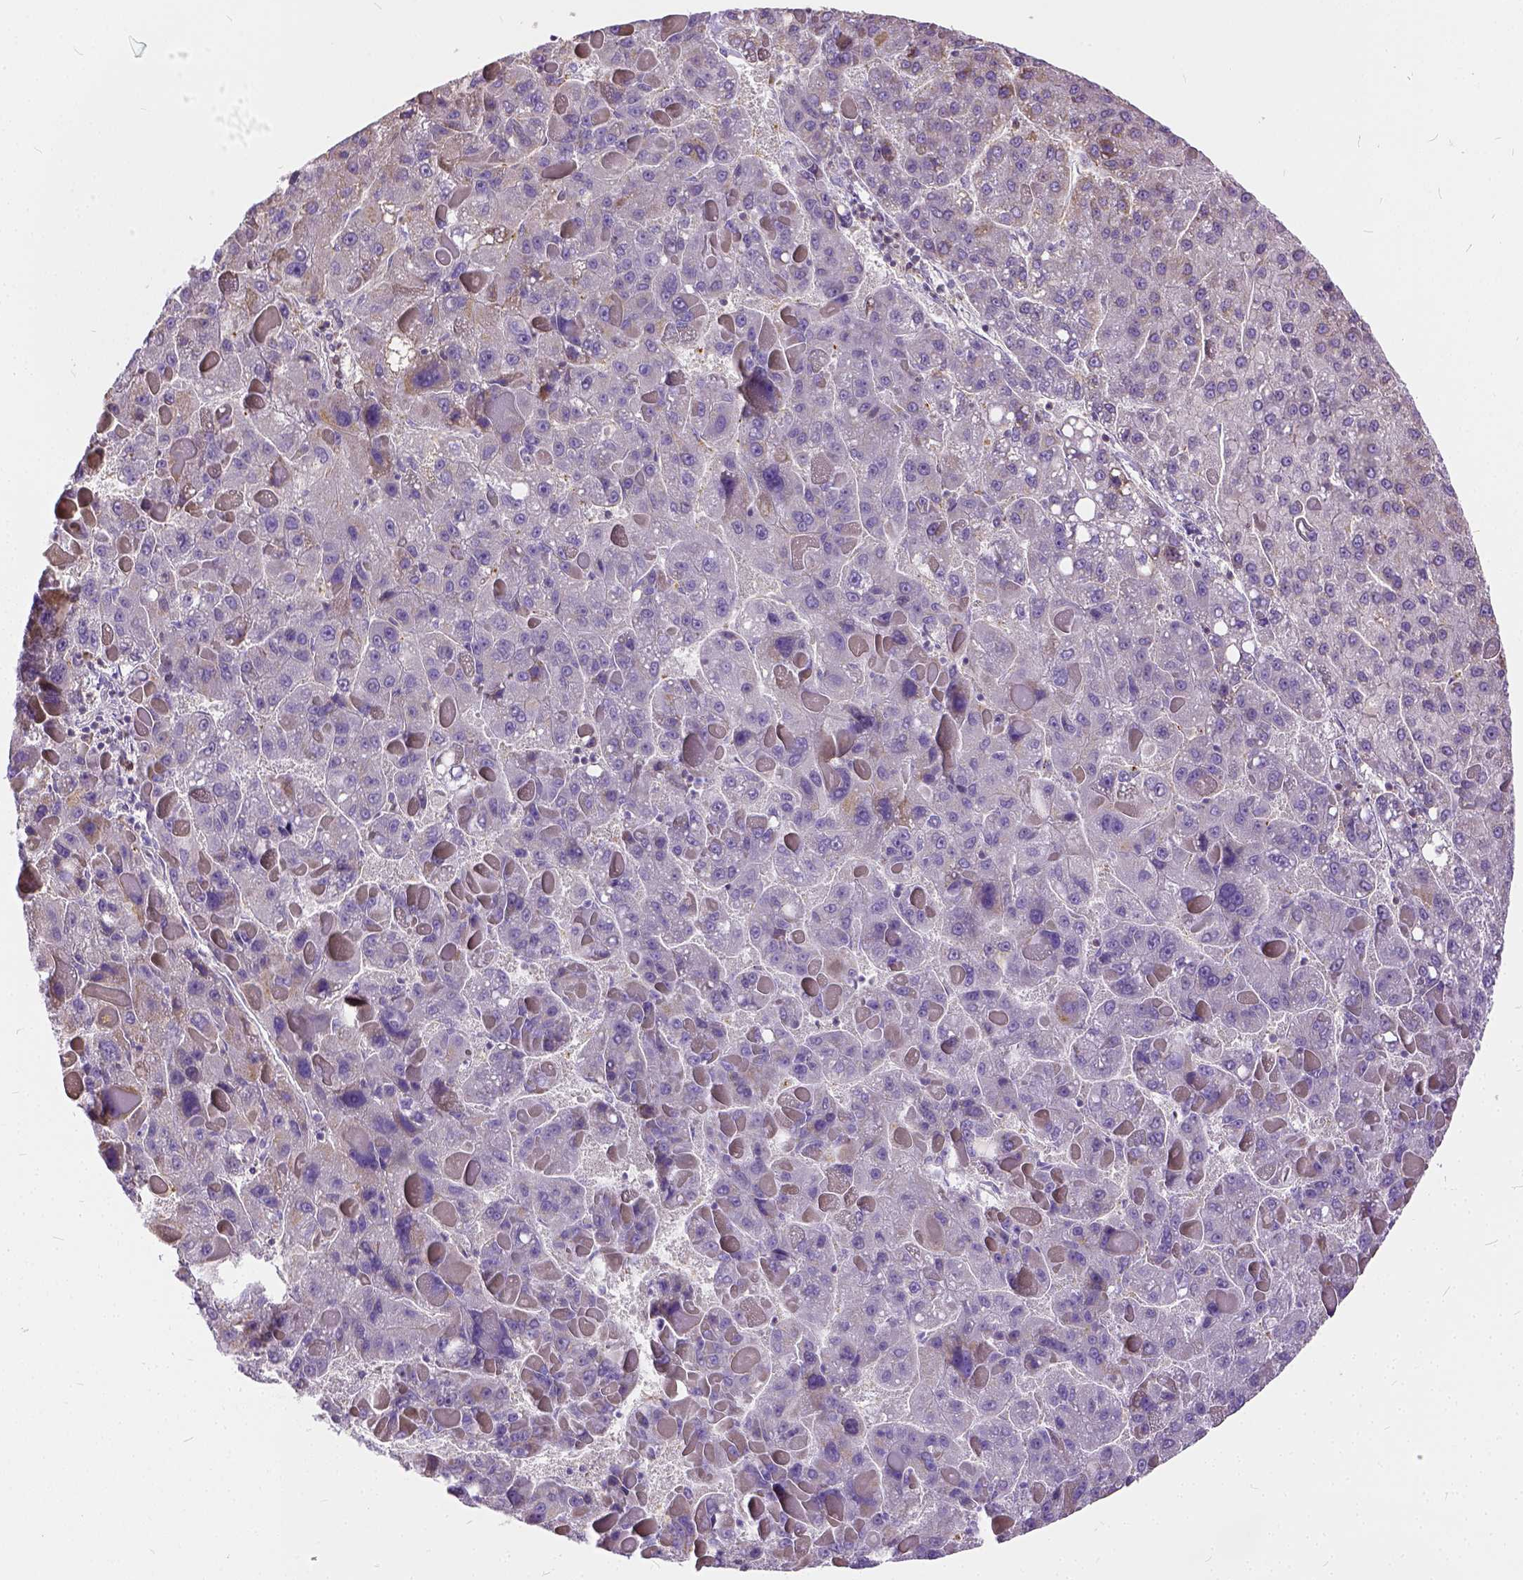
{"staining": {"intensity": "negative", "quantity": "none", "location": "none"}, "tissue": "liver cancer", "cell_type": "Tumor cells", "image_type": "cancer", "snomed": [{"axis": "morphology", "description": "Carcinoma, Hepatocellular, NOS"}, {"axis": "topography", "description": "Liver"}], "caption": "Tumor cells are negative for brown protein staining in liver cancer.", "gene": "CADM4", "patient": {"sex": "female", "age": 82}}